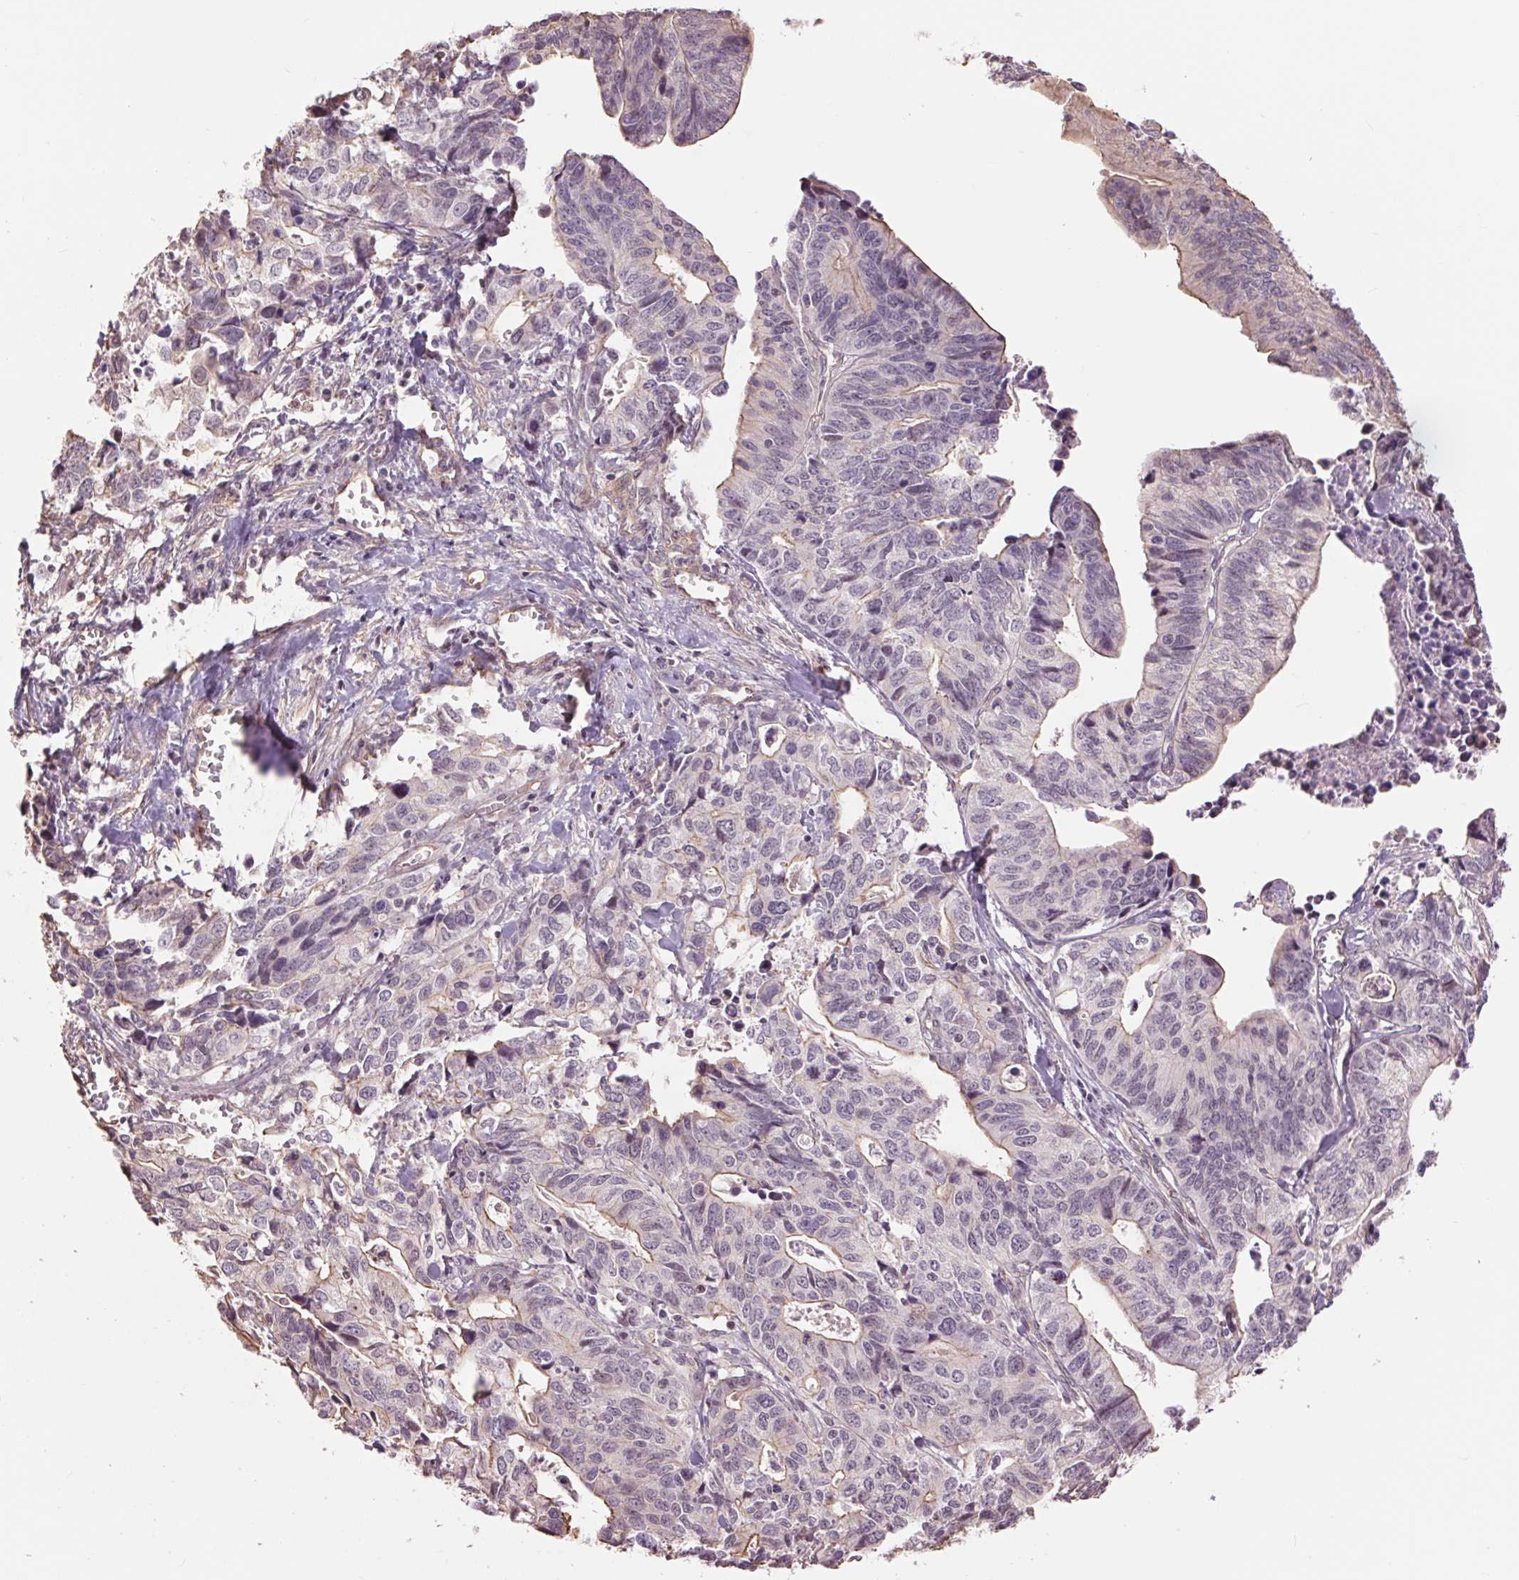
{"staining": {"intensity": "weak", "quantity": "<25%", "location": "cytoplasmic/membranous"}, "tissue": "stomach cancer", "cell_type": "Tumor cells", "image_type": "cancer", "snomed": [{"axis": "morphology", "description": "Adenocarcinoma, NOS"}, {"axis": "topography", "description": "Stomach, upper"}], "caption": "A micrograph of human stomach cancer (adenocarcinoma) is negative for staining in tumor cells.", "gene": "PALM", "patient": {"sex": "female", "age": 67}}